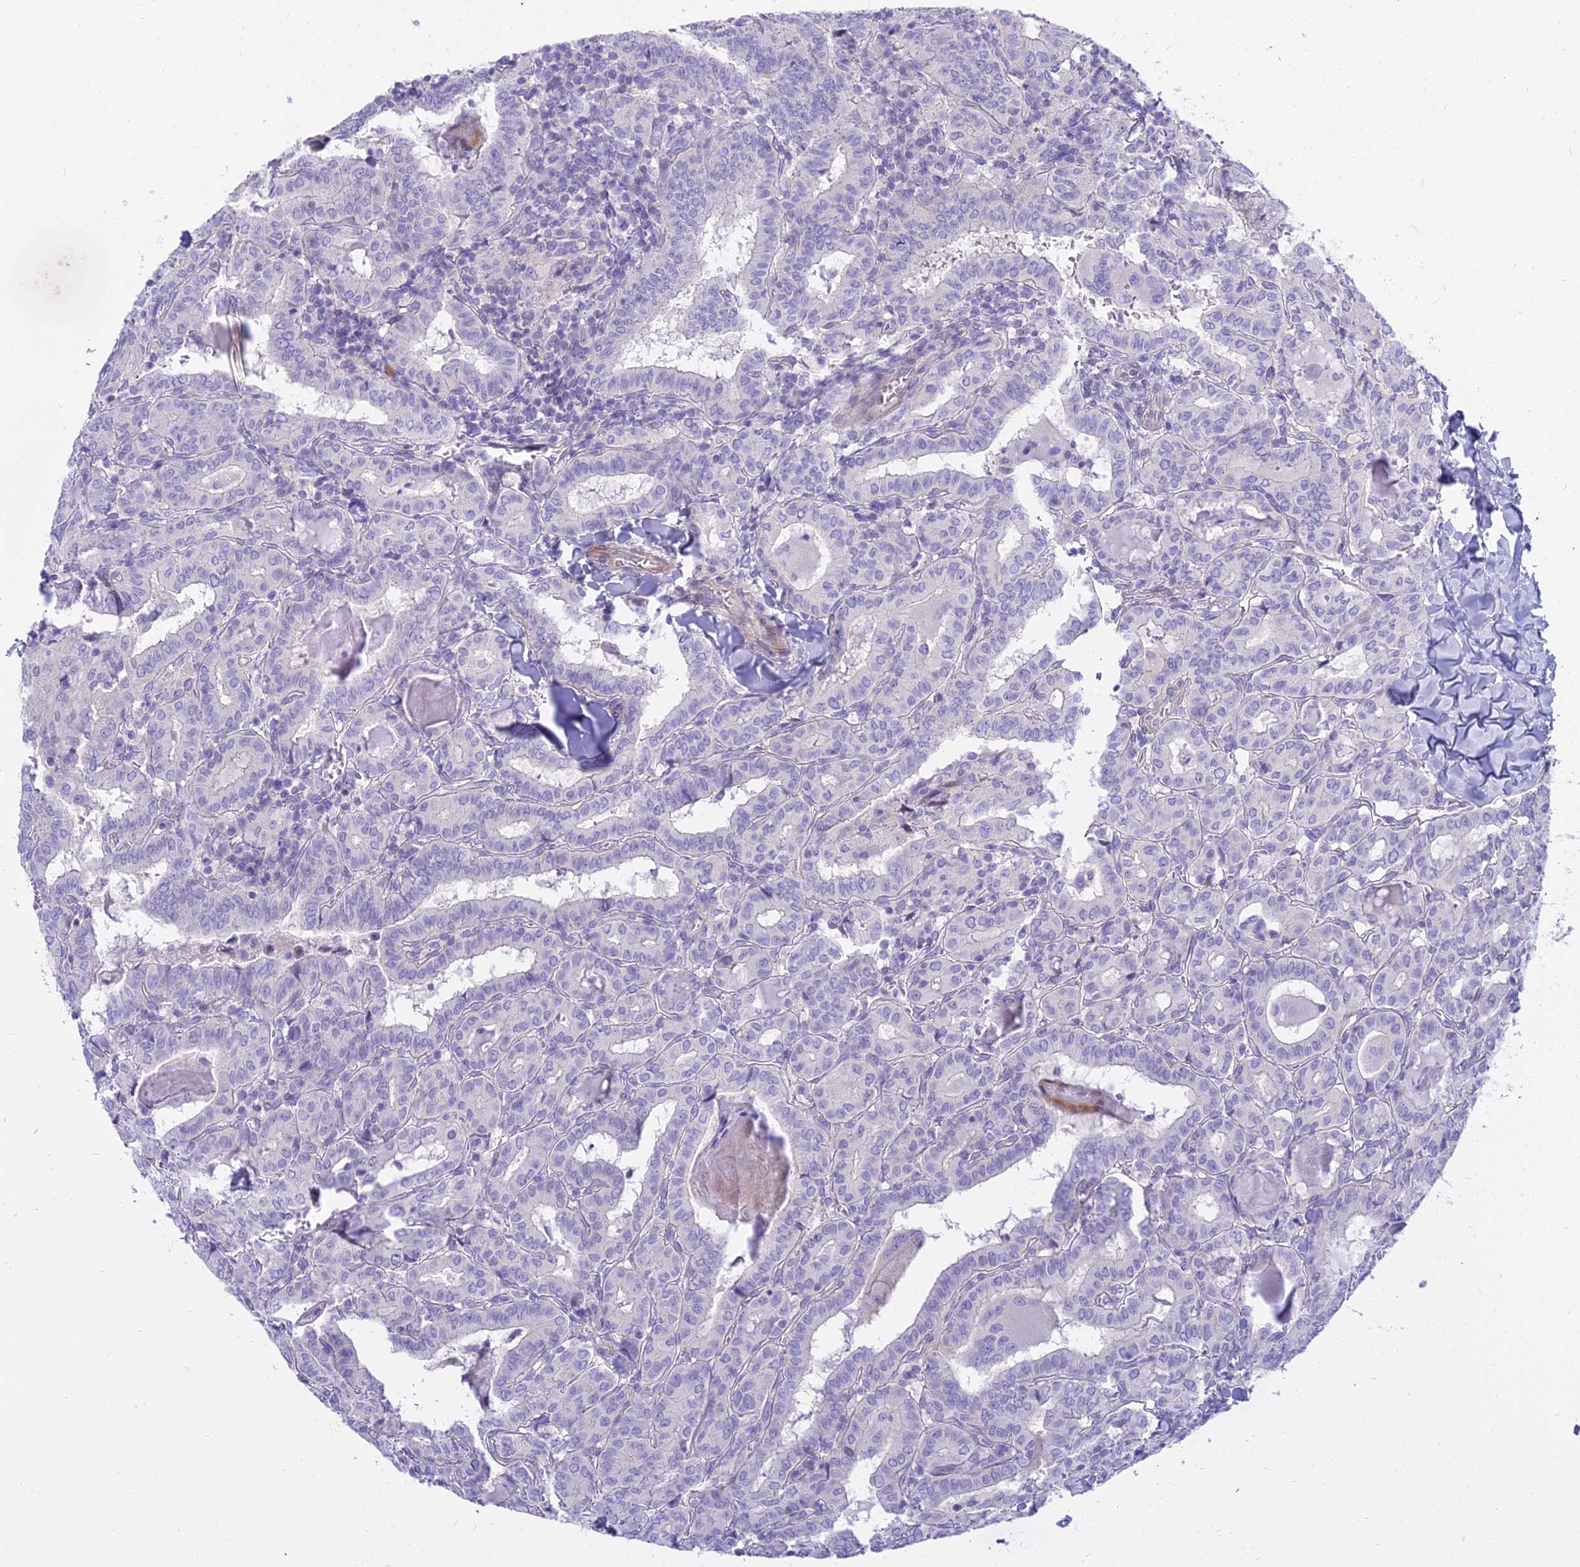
{"staining": {"intensity": "negative", "quantity": "none", "location": "none"}, "tissue": "thyroid cancer", "cell_type": "Tumor cells", "image_type": "cancer", "snomed": [{"axis": "morphology", "description": "Papillary adenocarcinoma, NOS"}, {"axis": "topography", "description": "Thyroid gland"}], "caption": "IHC of thyroid cancer (papillary adenocarcinoma) exhibits no staining in tumor cells.", "gene": "SMIM24", "patient": {"sex": "female", "age": 72}}